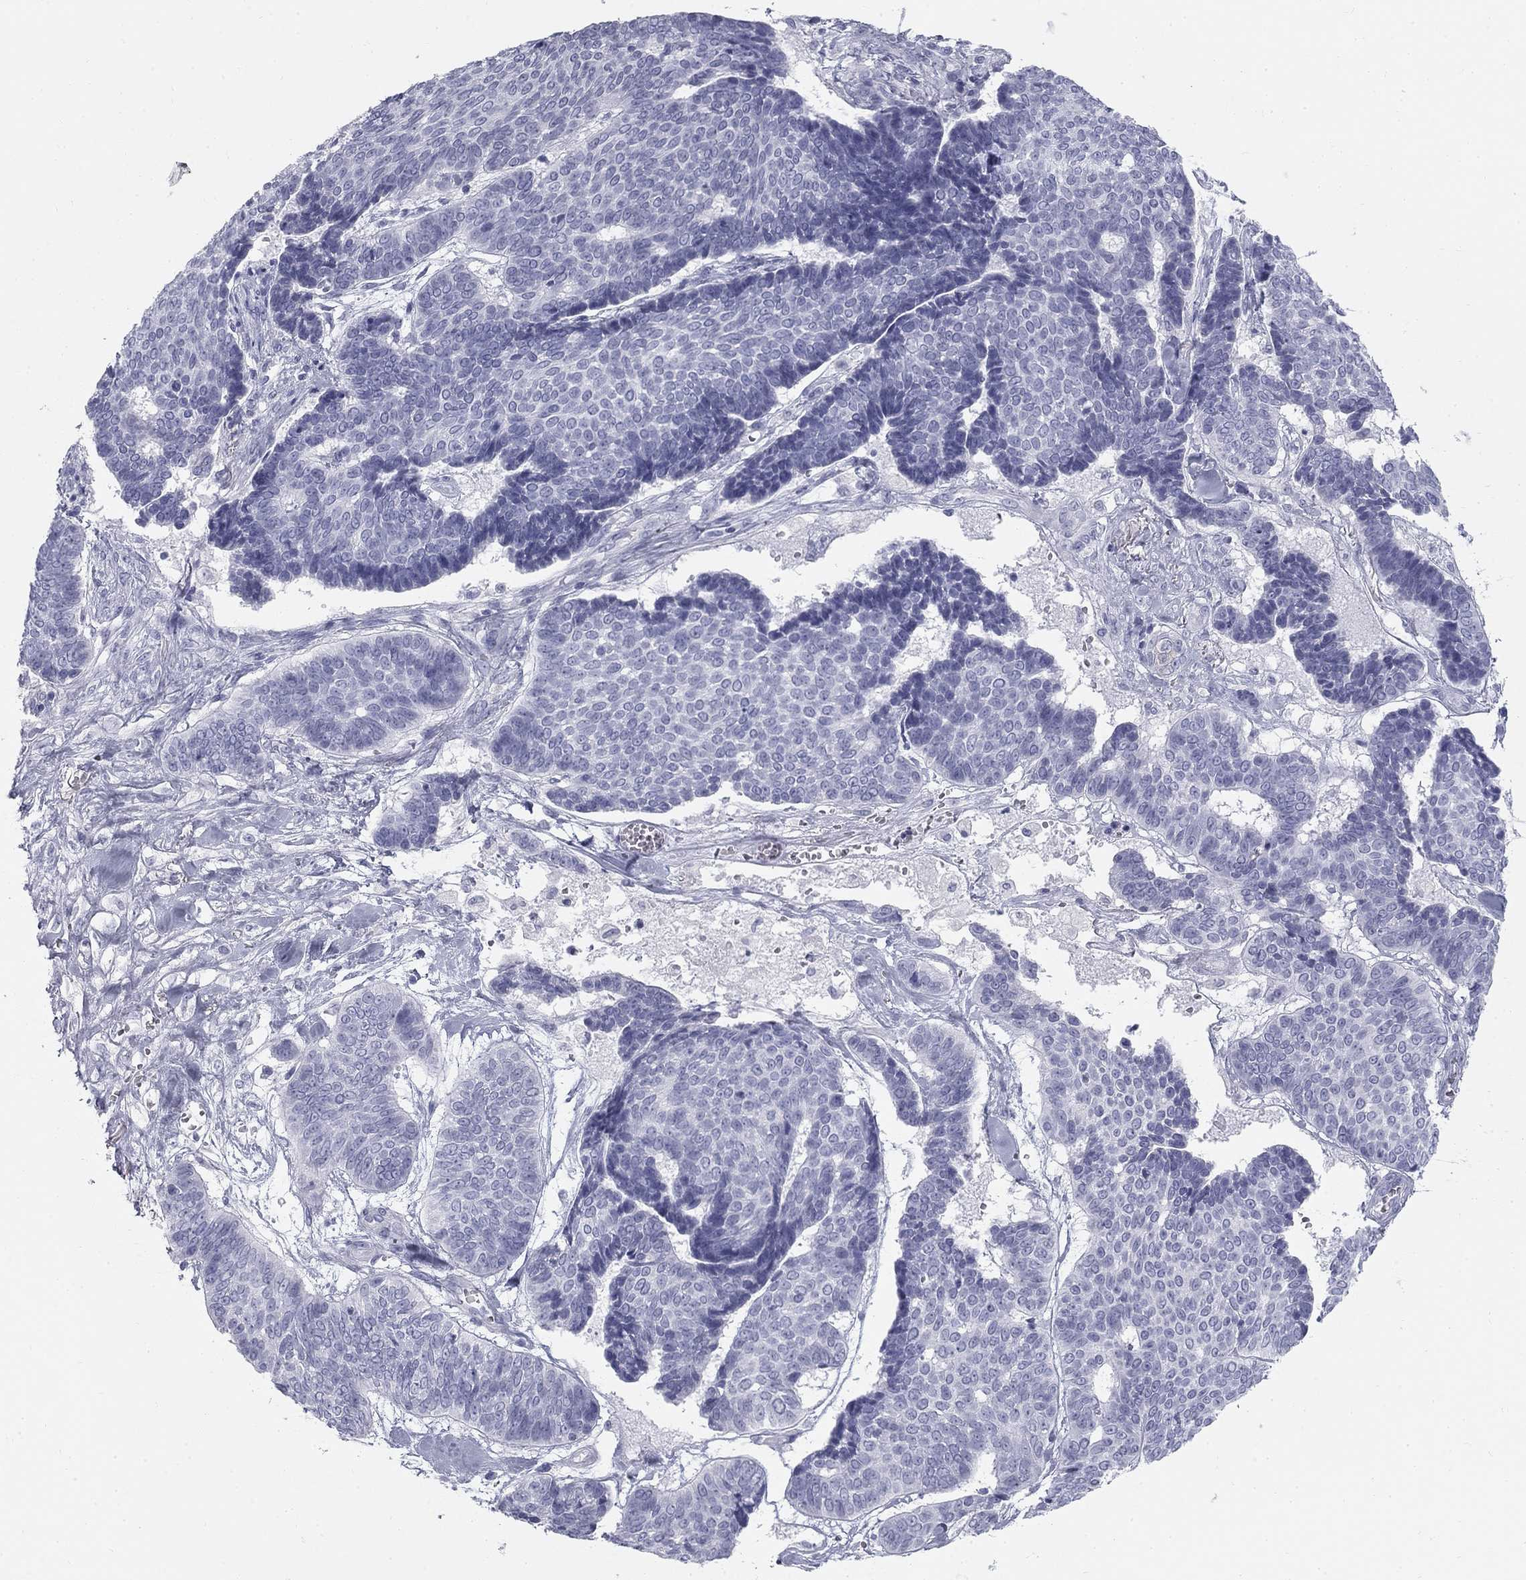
{"staining": {"intensity": "negative", "quantity": "none", "location": "none"}, "tissue": "skin cancer", "cell_type": "Tumor cells", "image_type": "cancer", "snomed": [{"axis": "morphology", "description": "Basal cell carcinoma"}, {"axis": "topography", "description": "Skin"}], "caption": "Immunohistochemistry (IHC) of human skin basal cell carcinoma exhibits no staining in tumor cells.", "gene": "SULT2B1", "patient": {"sex": "male", "age": 86}}